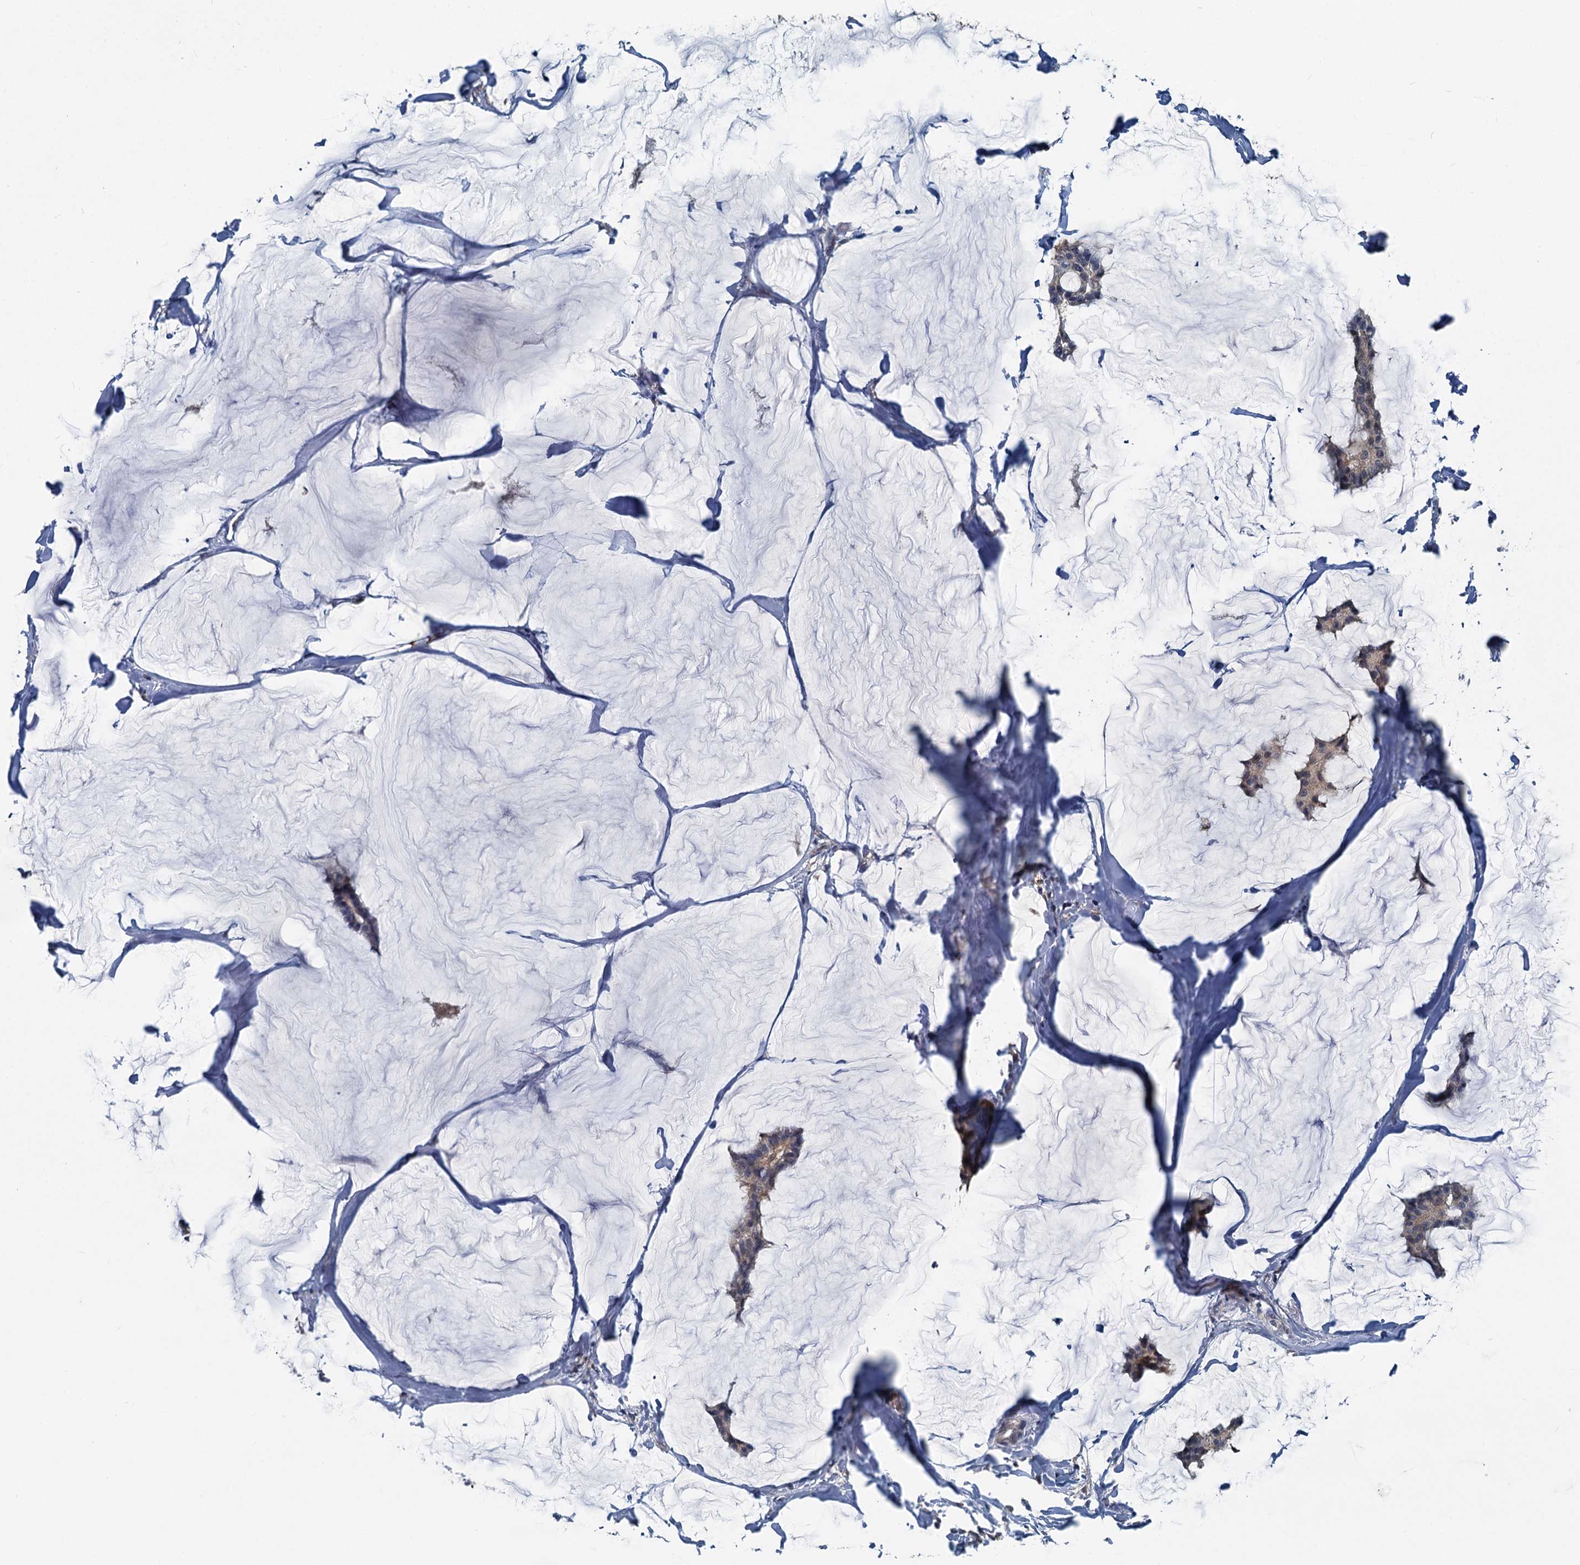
{"staining": {"intensity": "weak", "quantity": "<25%", "location": "cytoplasmic/membranous"}, "tissue": "breast cancer", "cell_type": "Tumor cells", "image_type": "cancer", "snomed": [{"axis": "morphology", "description": "Duct carcinoma"}, {"axis": "topography", "description": "Breast"}], "caption": "A micrograph of human breast cancer (intraductal carcinoma) is negative for staining in tumor cells. (DAB (3,3'-diaminobenzidine) IHC with hematoxylin counter stain).", "gene": "GCLM", "patient": {"sex": "female", "age": 93}}